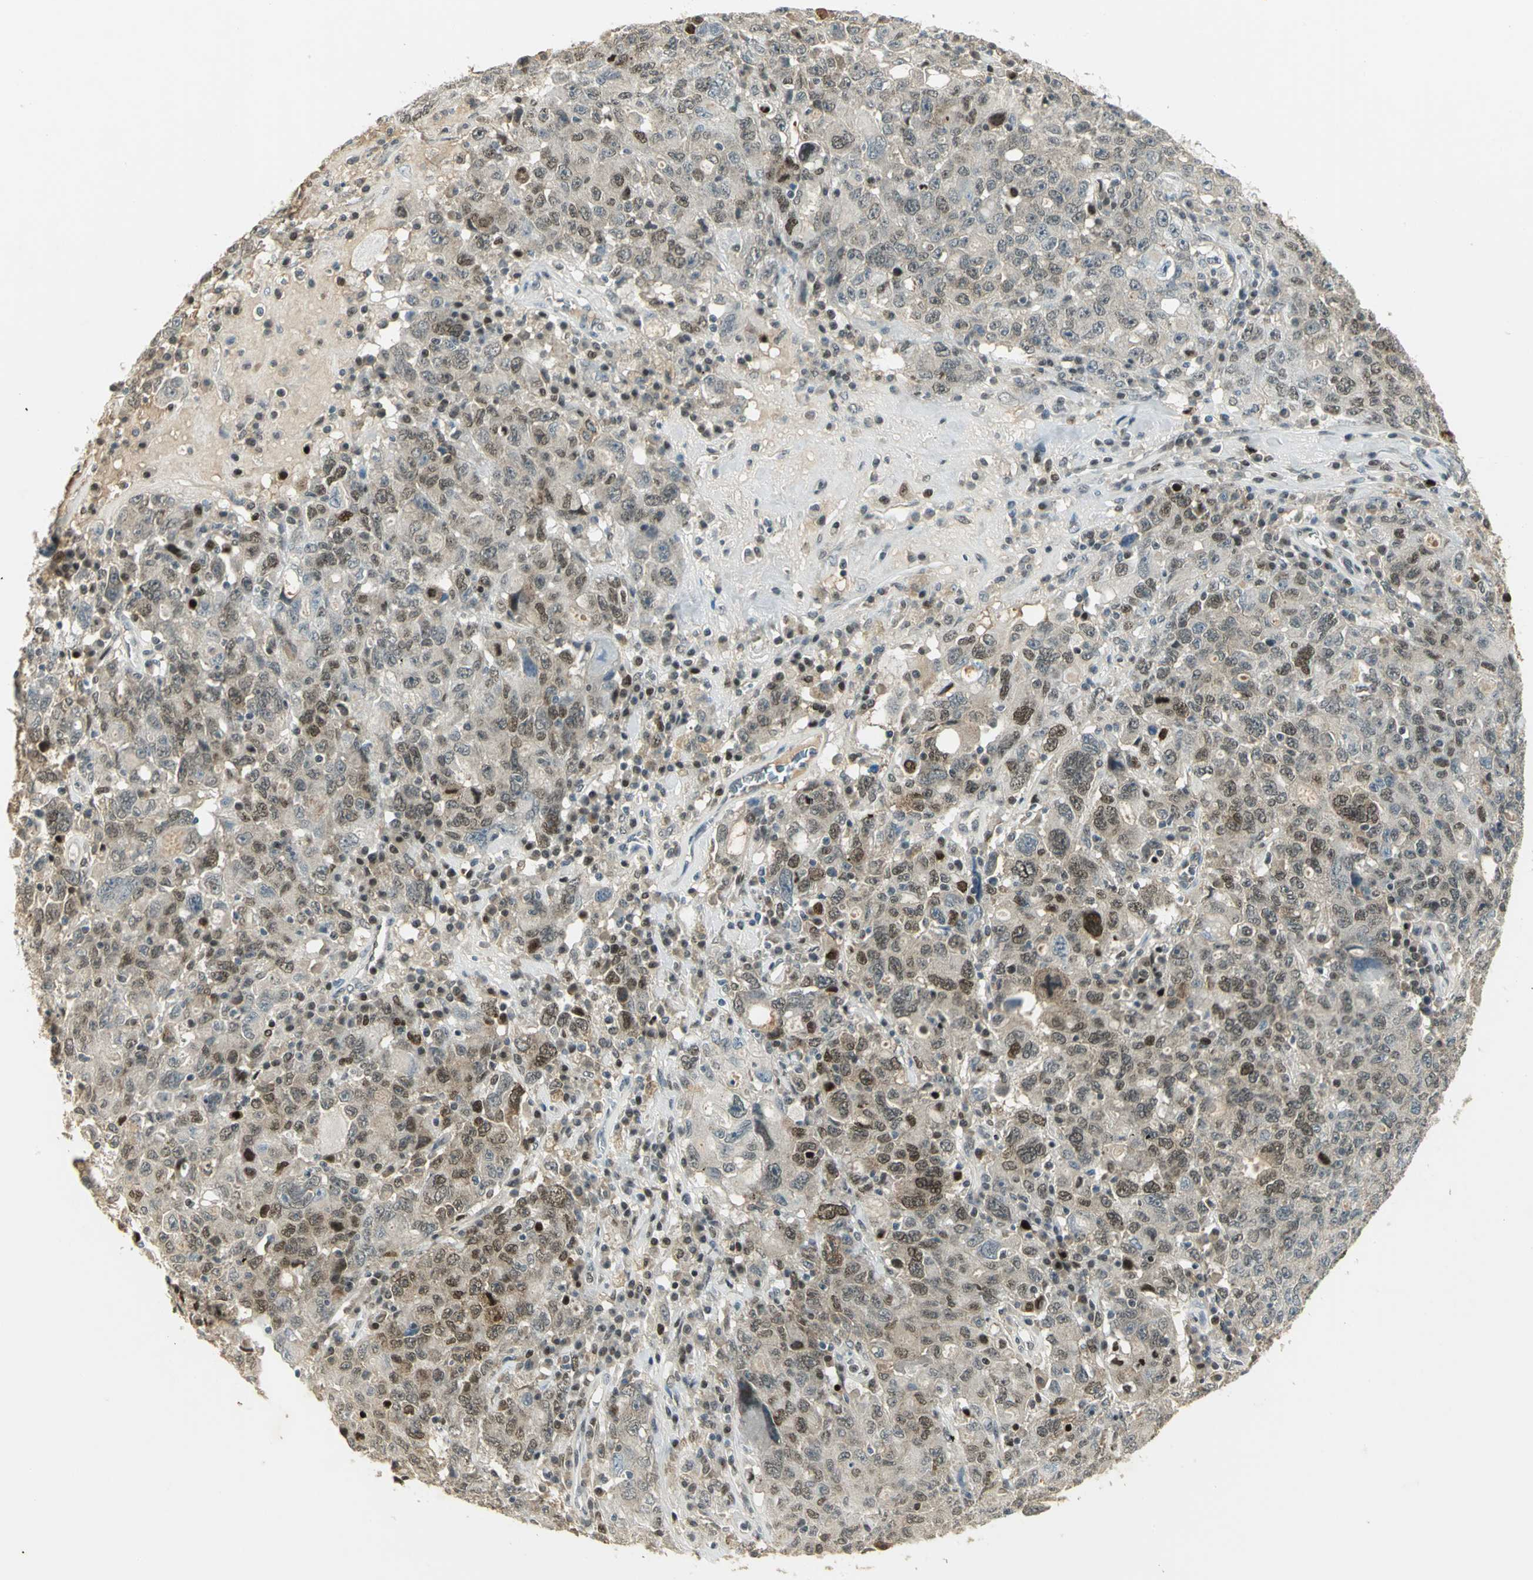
{"staining": {"intensity": "moderate", "quantity": "<25%", "location": "nuclear"}, "tissue": "ovarian cancer", "cell_type": "Tumor cells", "image_type": "cancer", "snomed": [{"axis": "morphology", "description": "Carcinoma, endometroid"}, {"axis": "topography", "description": "Ovary"}], "caption": "This photomicrograph reveals ovarian endometroid carcinoma stained with immunohistochemistry to label a protein in brown. The nuclear of tumor cells show moderate positivity for the protein. Nuclei are counter-stained blue.", "gene": "AK6", "patient": {"sex": "female", "age": 62}}